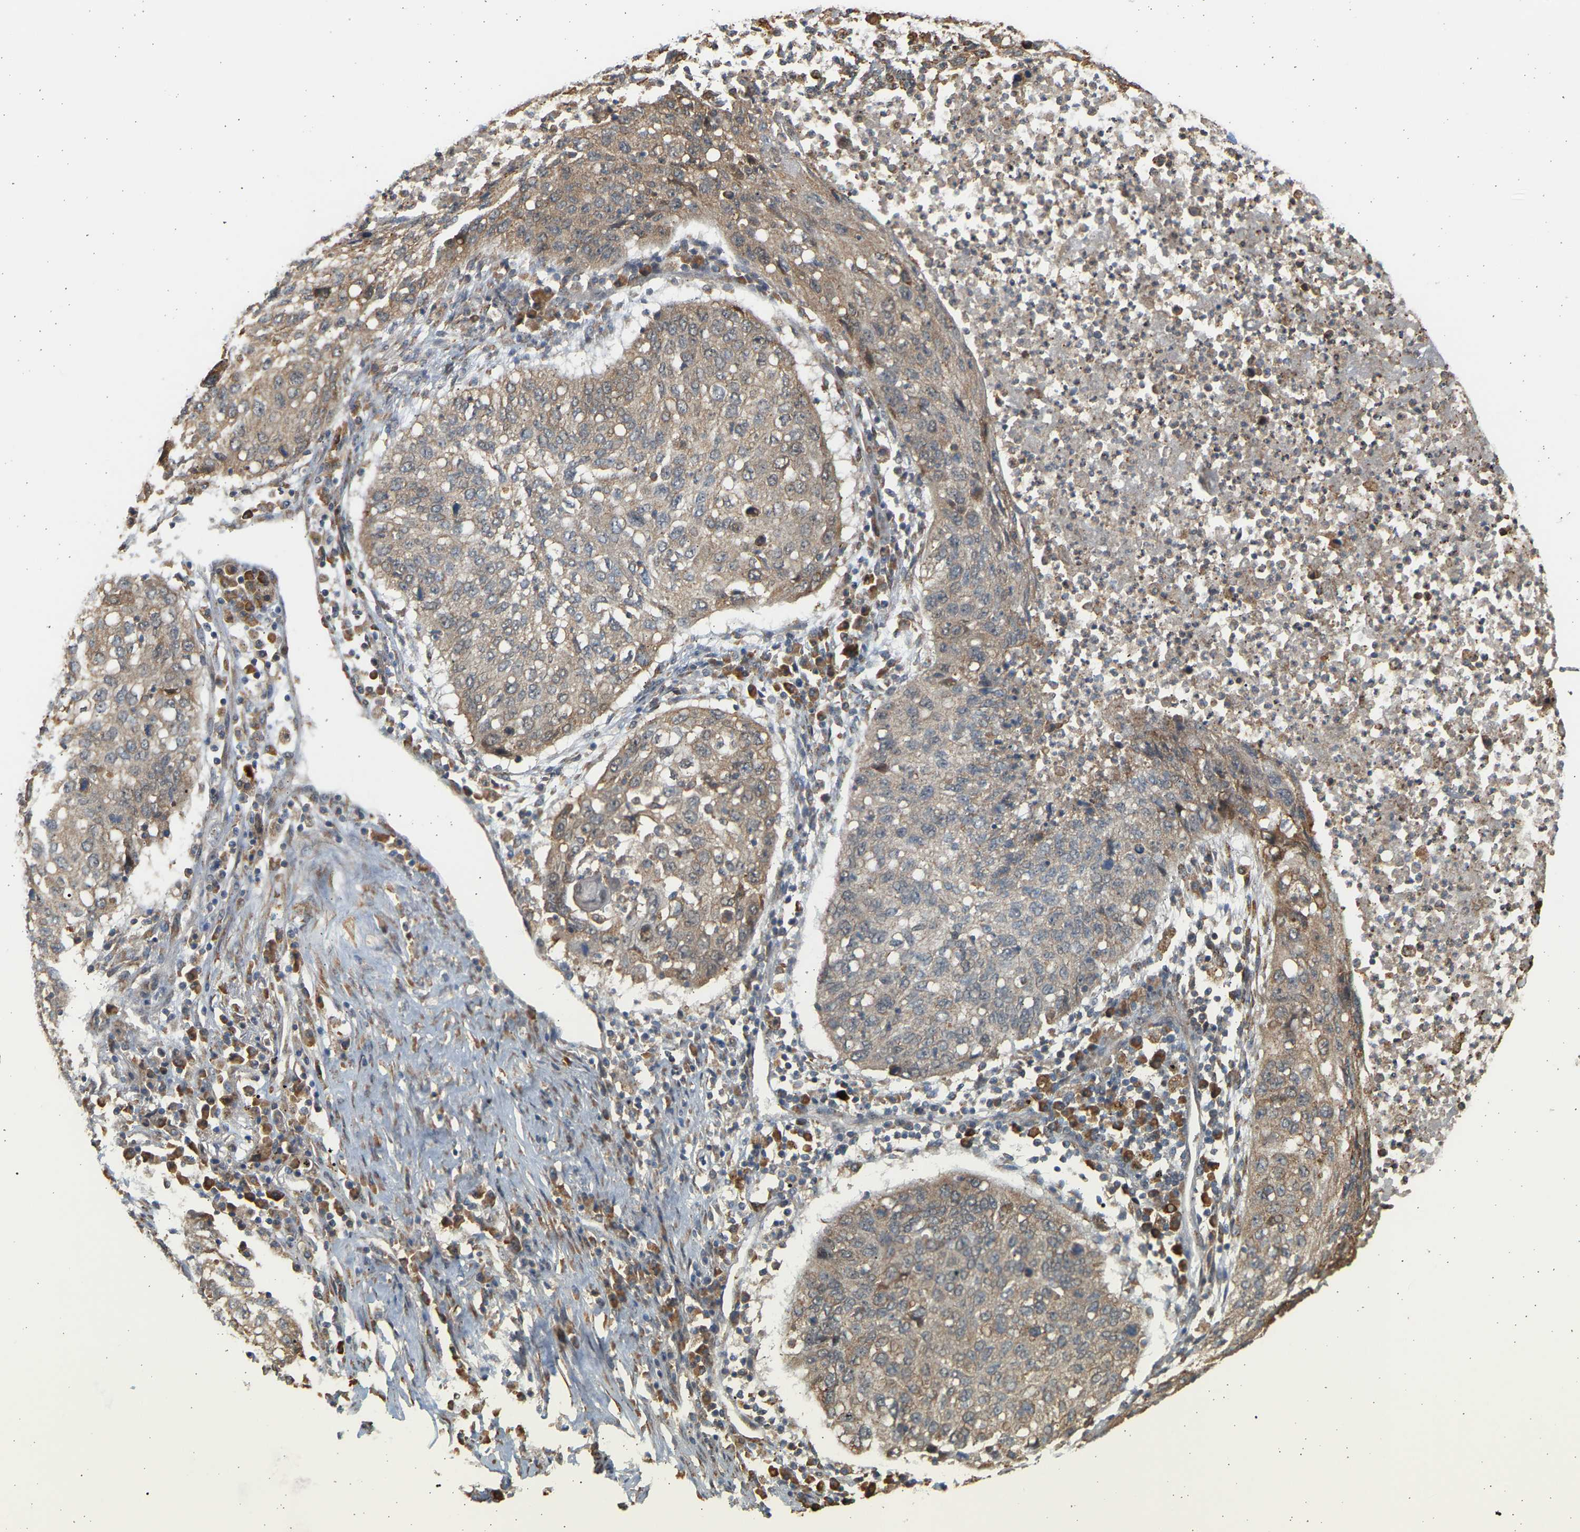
{"staining": {"intensity": "weak", "quantity": ">75%", "location": "cytoplasmic/membranous"}, "tissue": "lung cancer", "cell_type": "Tumor cells", "image_type": "cancer", "snomed": [{"axis": "morphology", "description": "Squamous cell carcinoma, NOS"}, {"axis": "topography", "description": "Lung"}], "caption": "Lung cancer stained with a brown dye displays weak cytoplasmic/membranous positive expression in about >75% of tumor cells.", "gene": "B4GALT6", "patient": {"sex": "female", "age": 63}}